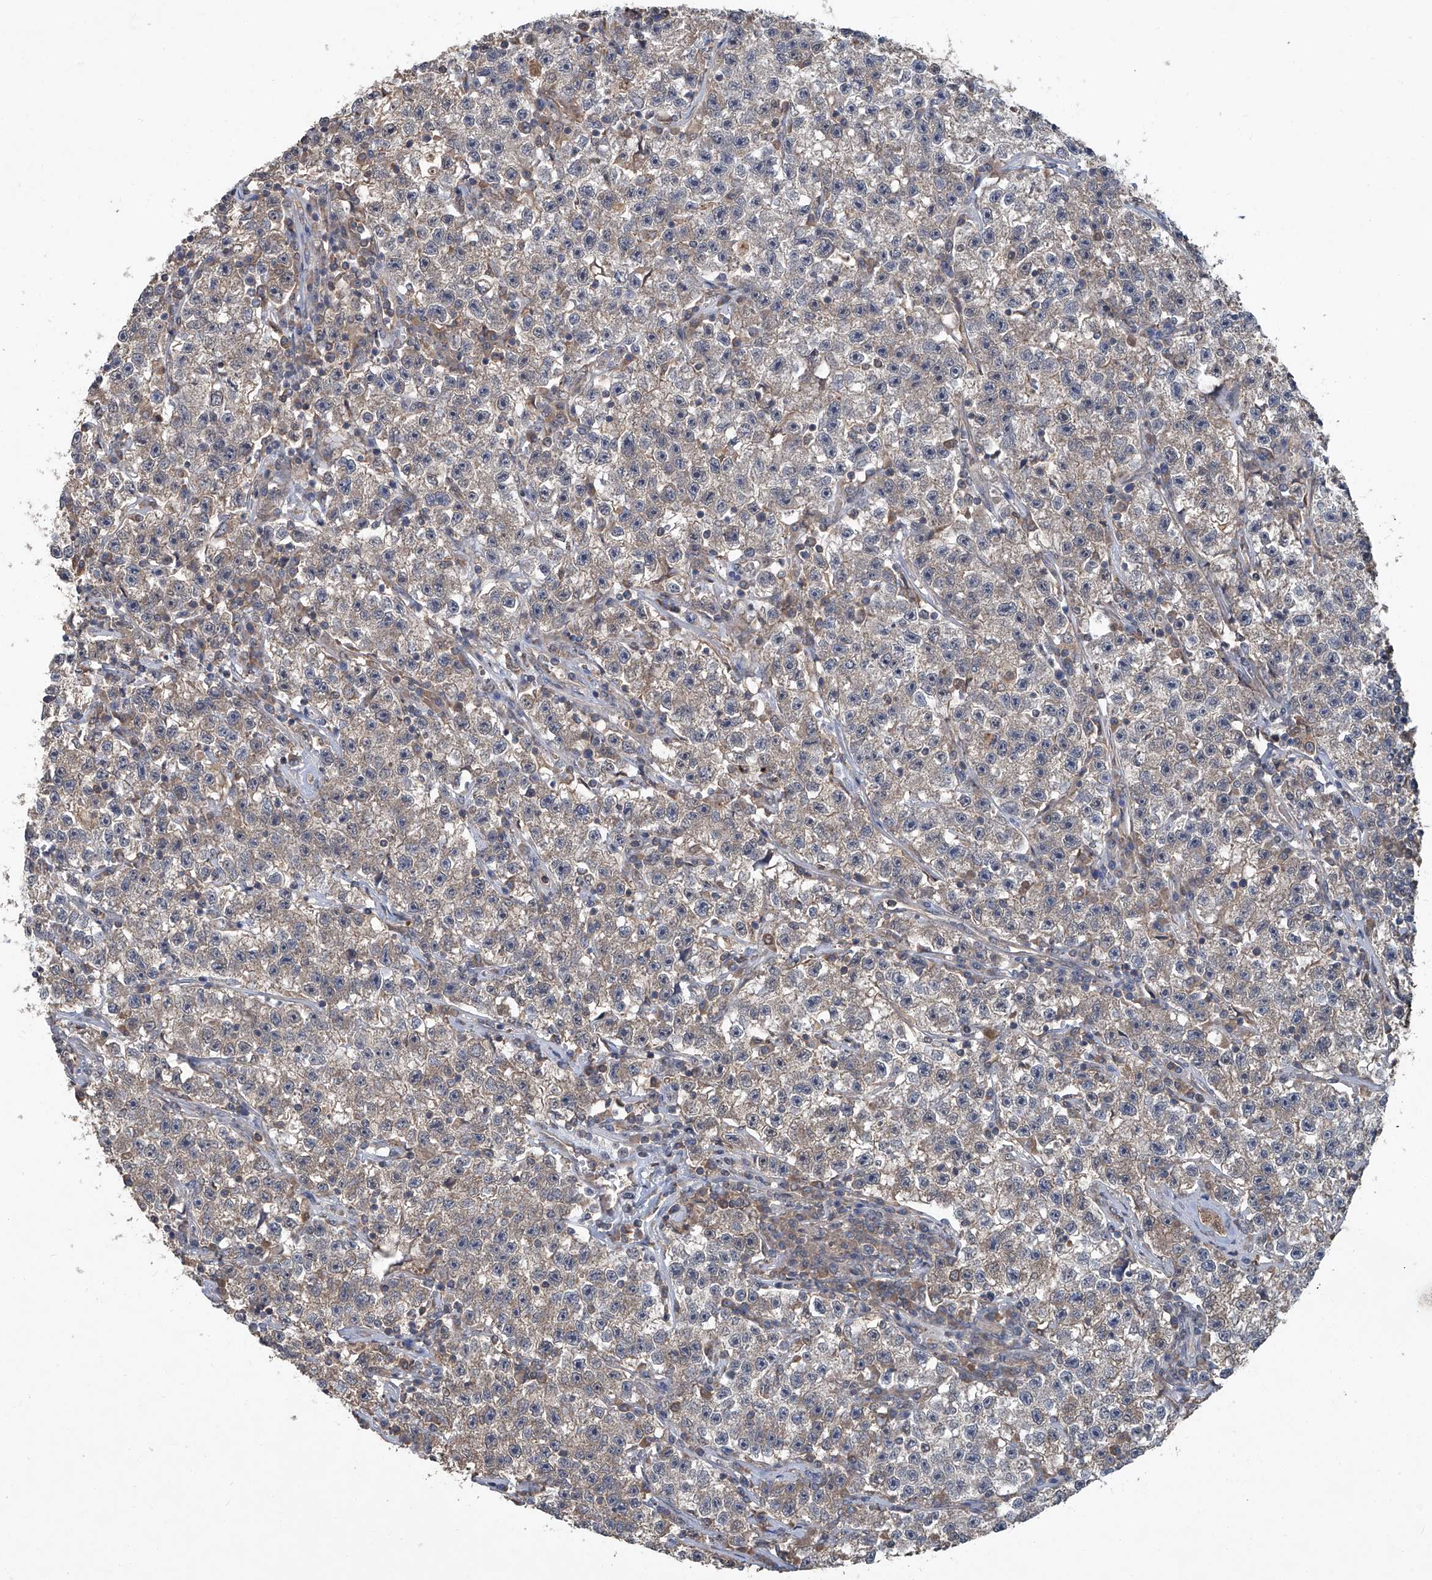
{"staining": {"intensity": "weak", "quantity": "<25%", "location": "cytoplasmic/membranous"}, "tissue": "testis cancer", "cell_type": "Tumor cells", "image_type": "cancer", "snomed": [{"axis": "morphology", "description": "Seminoma, NOS"}, {"axis": "topography", "description": "Testis"}], "caption": "Tumor cells show no significant protein positivity in testis cancer (seminoma). (Immunohistochemistry, brightfield microscopy, high magnification).", "gene": "ANKRD34A", "patient": {"sex": "male", "age": 22}}